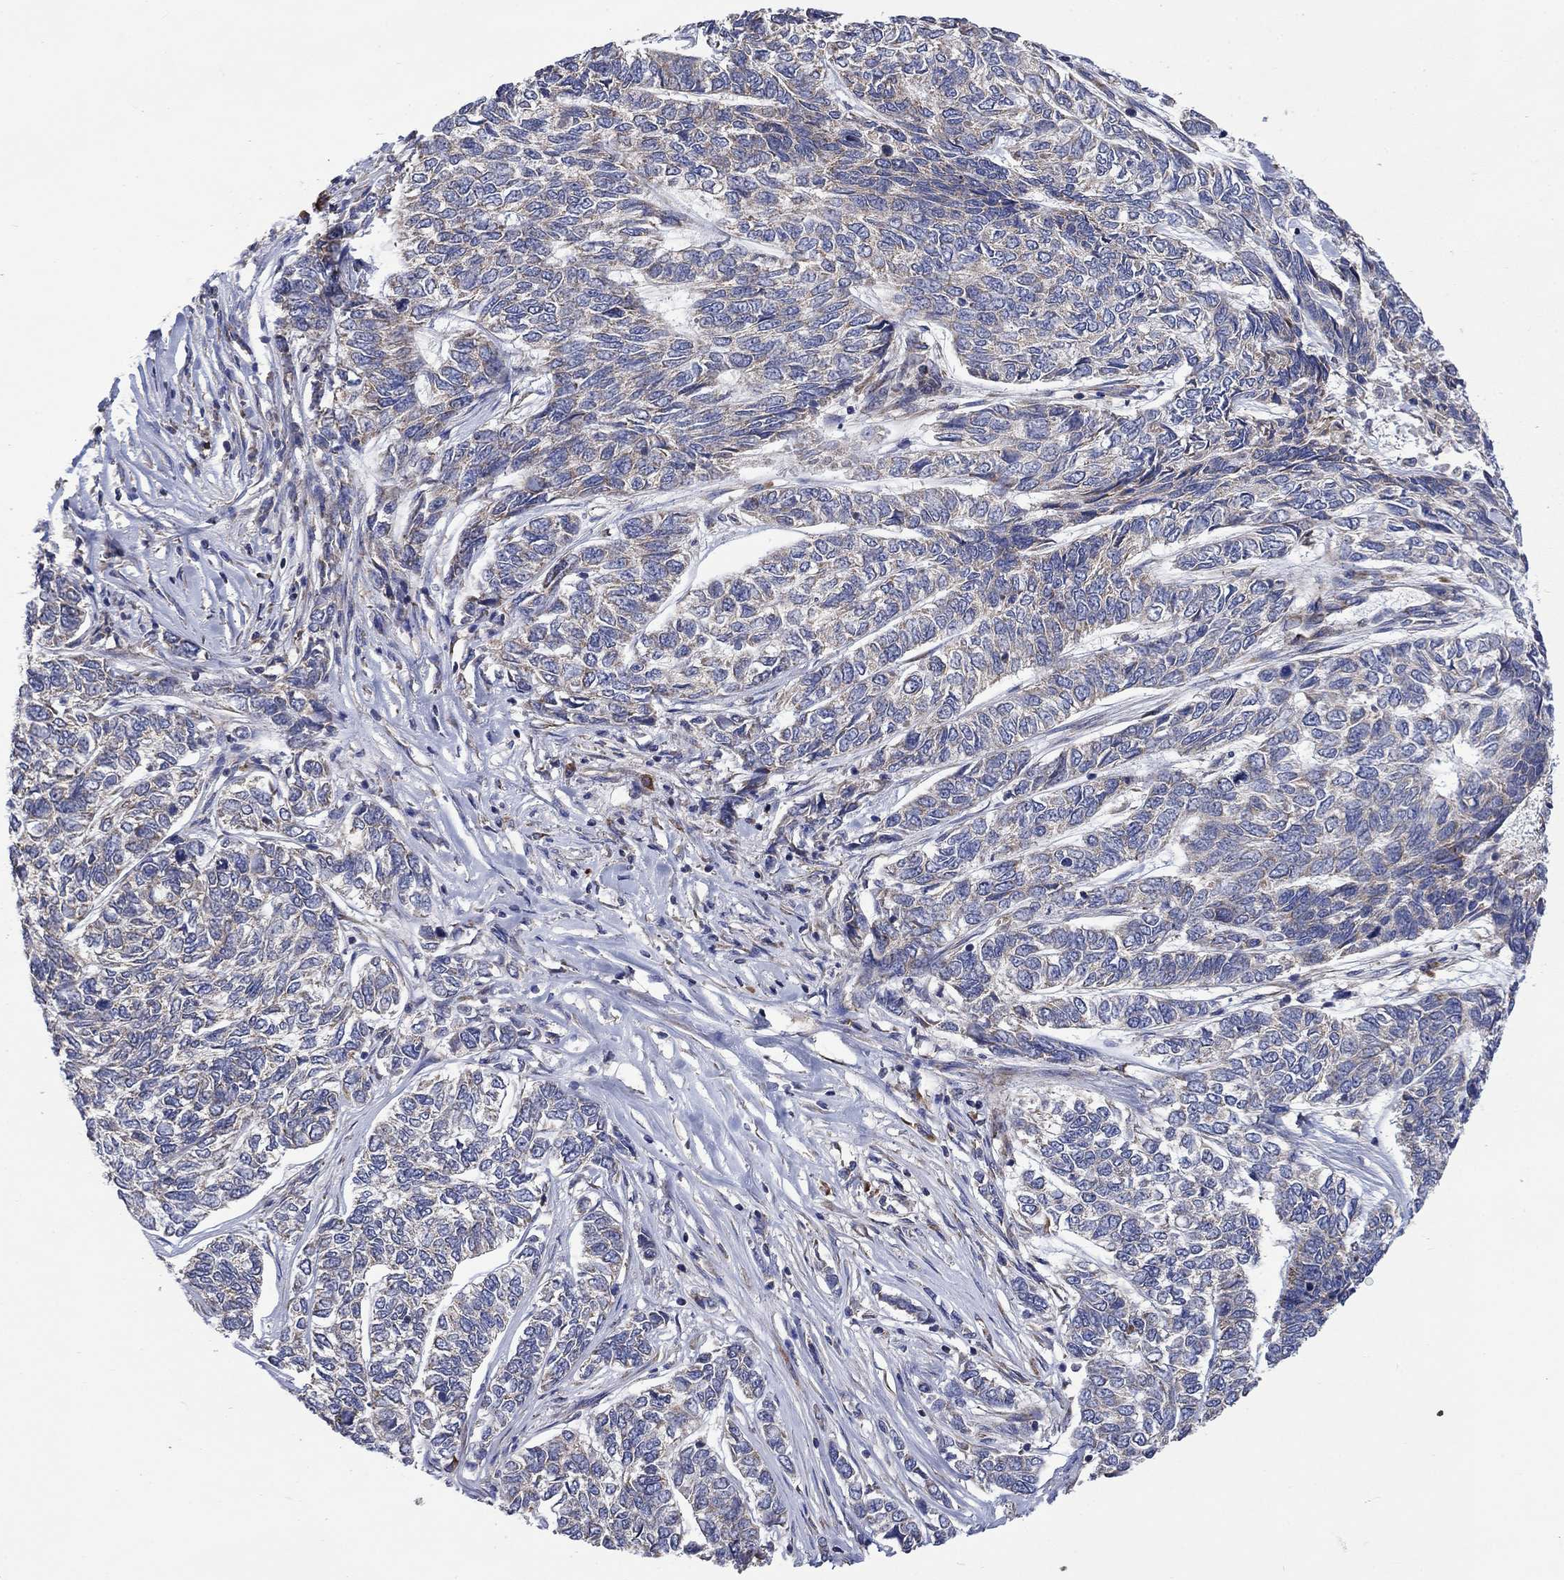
{"staining": {"intensity": "negative", "quantity": "none", "location": "none"}, "tissue": "skin cancer", "cell_type": "Tumor cells", "image_type": "cancer", "snomed": [{"axis": "morphology", "description": "Basal cell carcinoma"}, {"axis": "topography", "description": "Skin"}], "caption": "A histopathology image of skin basal cell carcinoma stained for a protein reveals no brown staining in tumor cells.", "gene": "RPLP0", "patient": {"sex": "female", "age": 65}}